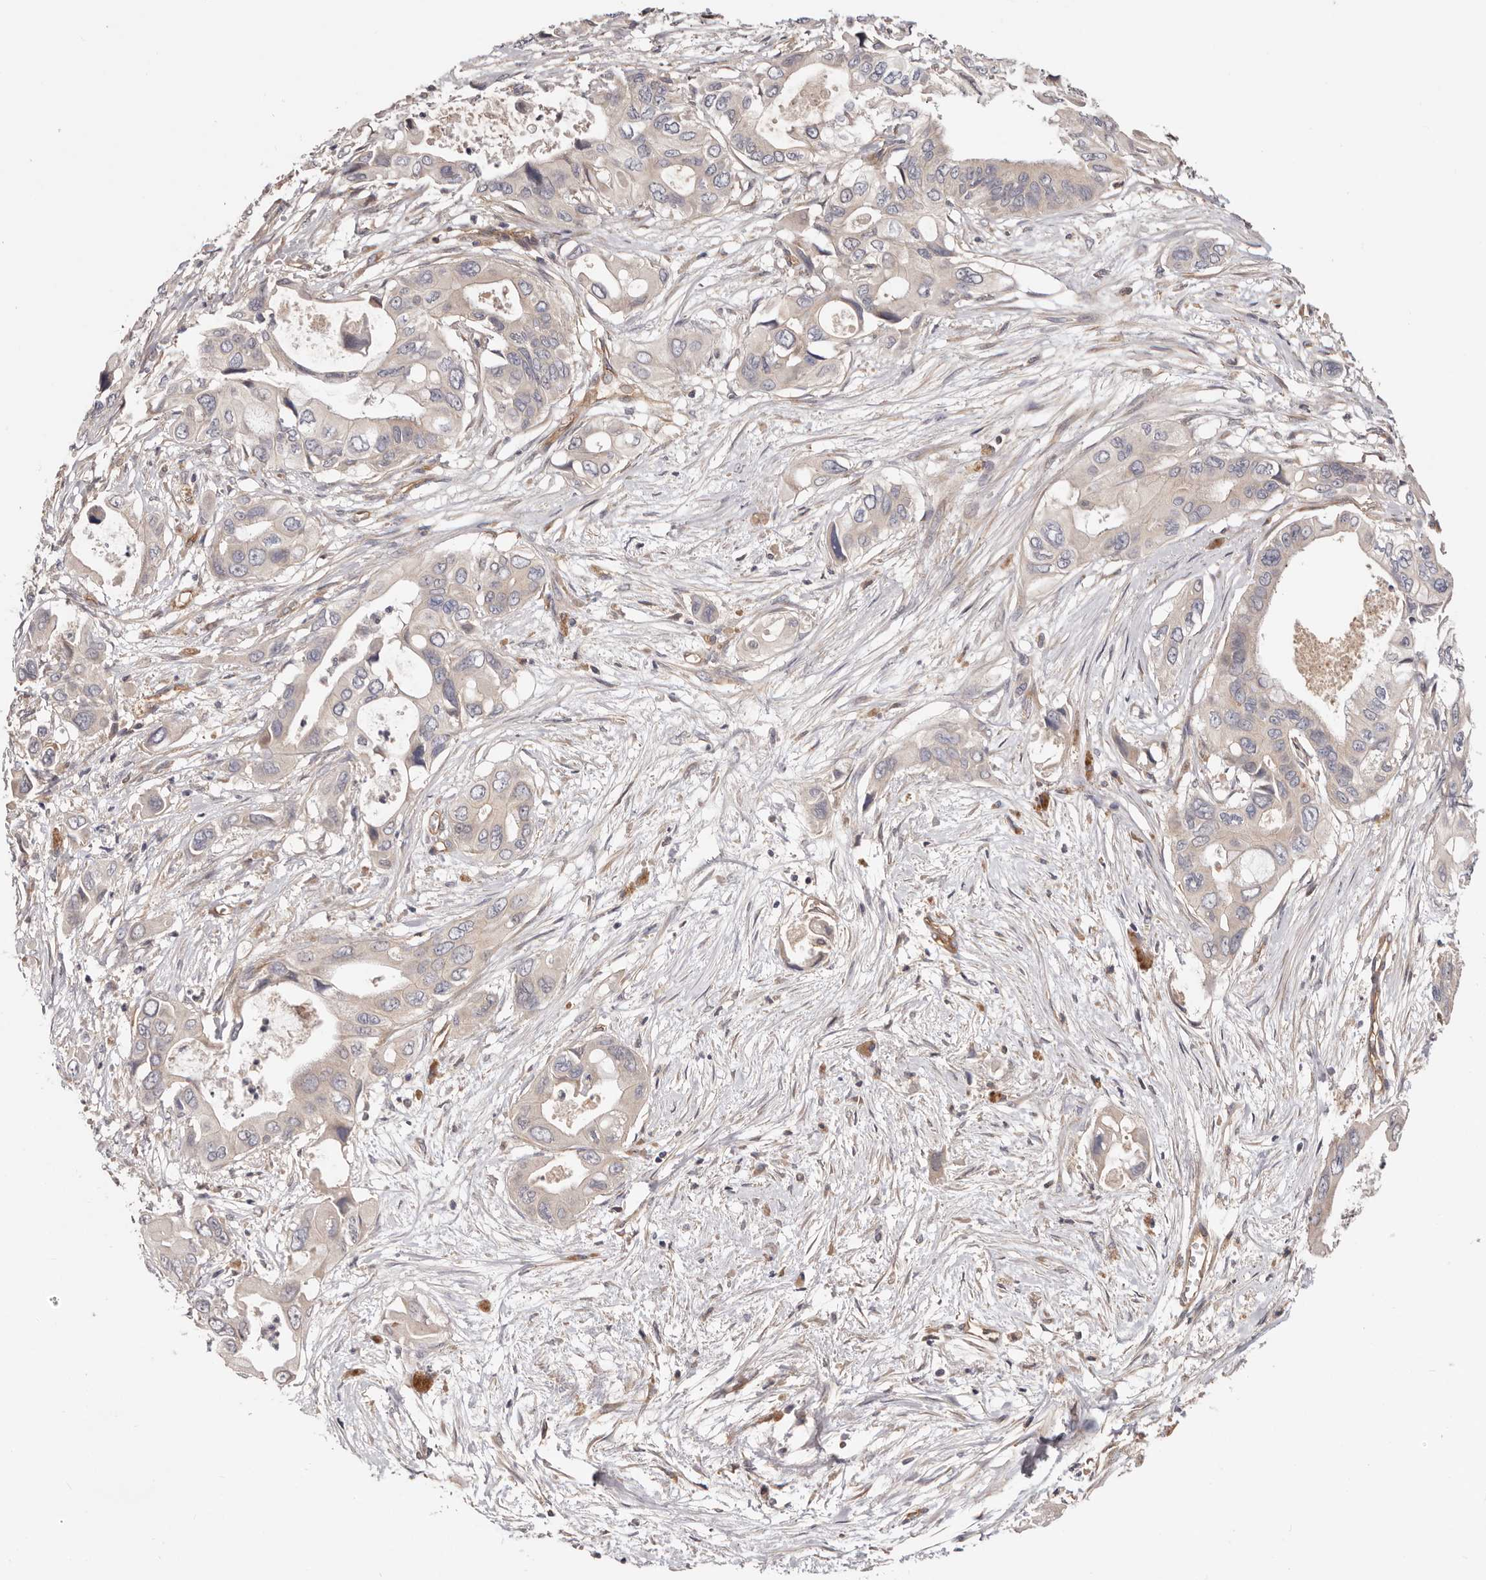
{"staining": {"intensity": "negative", "quantity": "none", "location": "none"}, "tissue": "pancreatic cancer", "cell_type": "Tumor cells", "image_type": "cancer", "snomed": [{"axis": "morphology", "description": "Adenocarcinoma, NOS"}, {"axis": "topography", "description": "Pancreas"}], "caption": "Immunohistochemical staining of human pancreatic cancer (adenocarcinoma) demonstrates no significant staining in tumor cells.", "gene": "MACF1", "patient": {"sex": "male", "age": 66}}